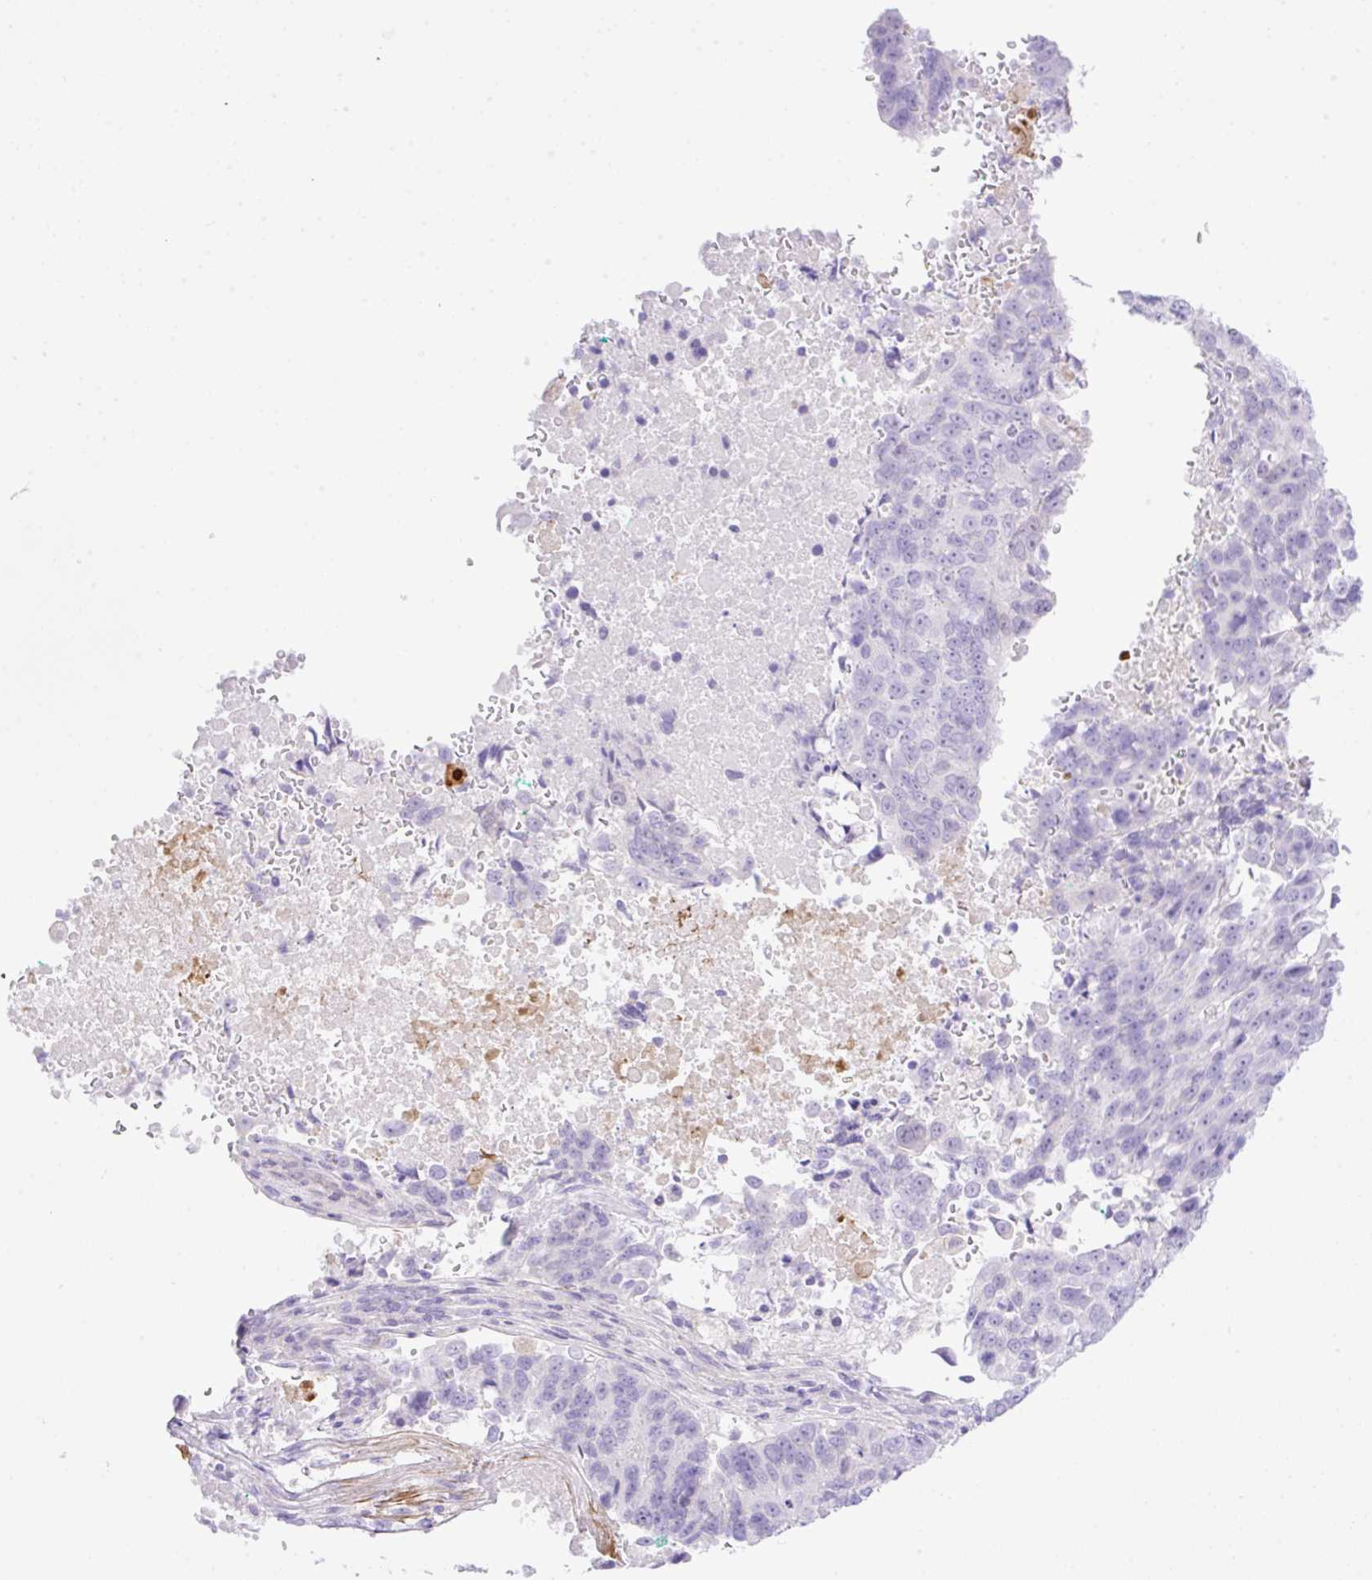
{"staining": {"intensity": "negative", "quantity": "none", "location": "none"}, "tissue": "lung cancer", "cell_type": "Tumor cells", "image_type": "cancer", "snomed": [{"axis": "morphology", "description": "Squamous cell carcinoma, NOS"}, {"axis": "topography", "description": "Lung"}], "caption": "Tumor cells are negative for protein expression in human squamous cell carcinoma (lung).", "gene": "CDX1", "patient": {"sex": "female", "age": 66}}